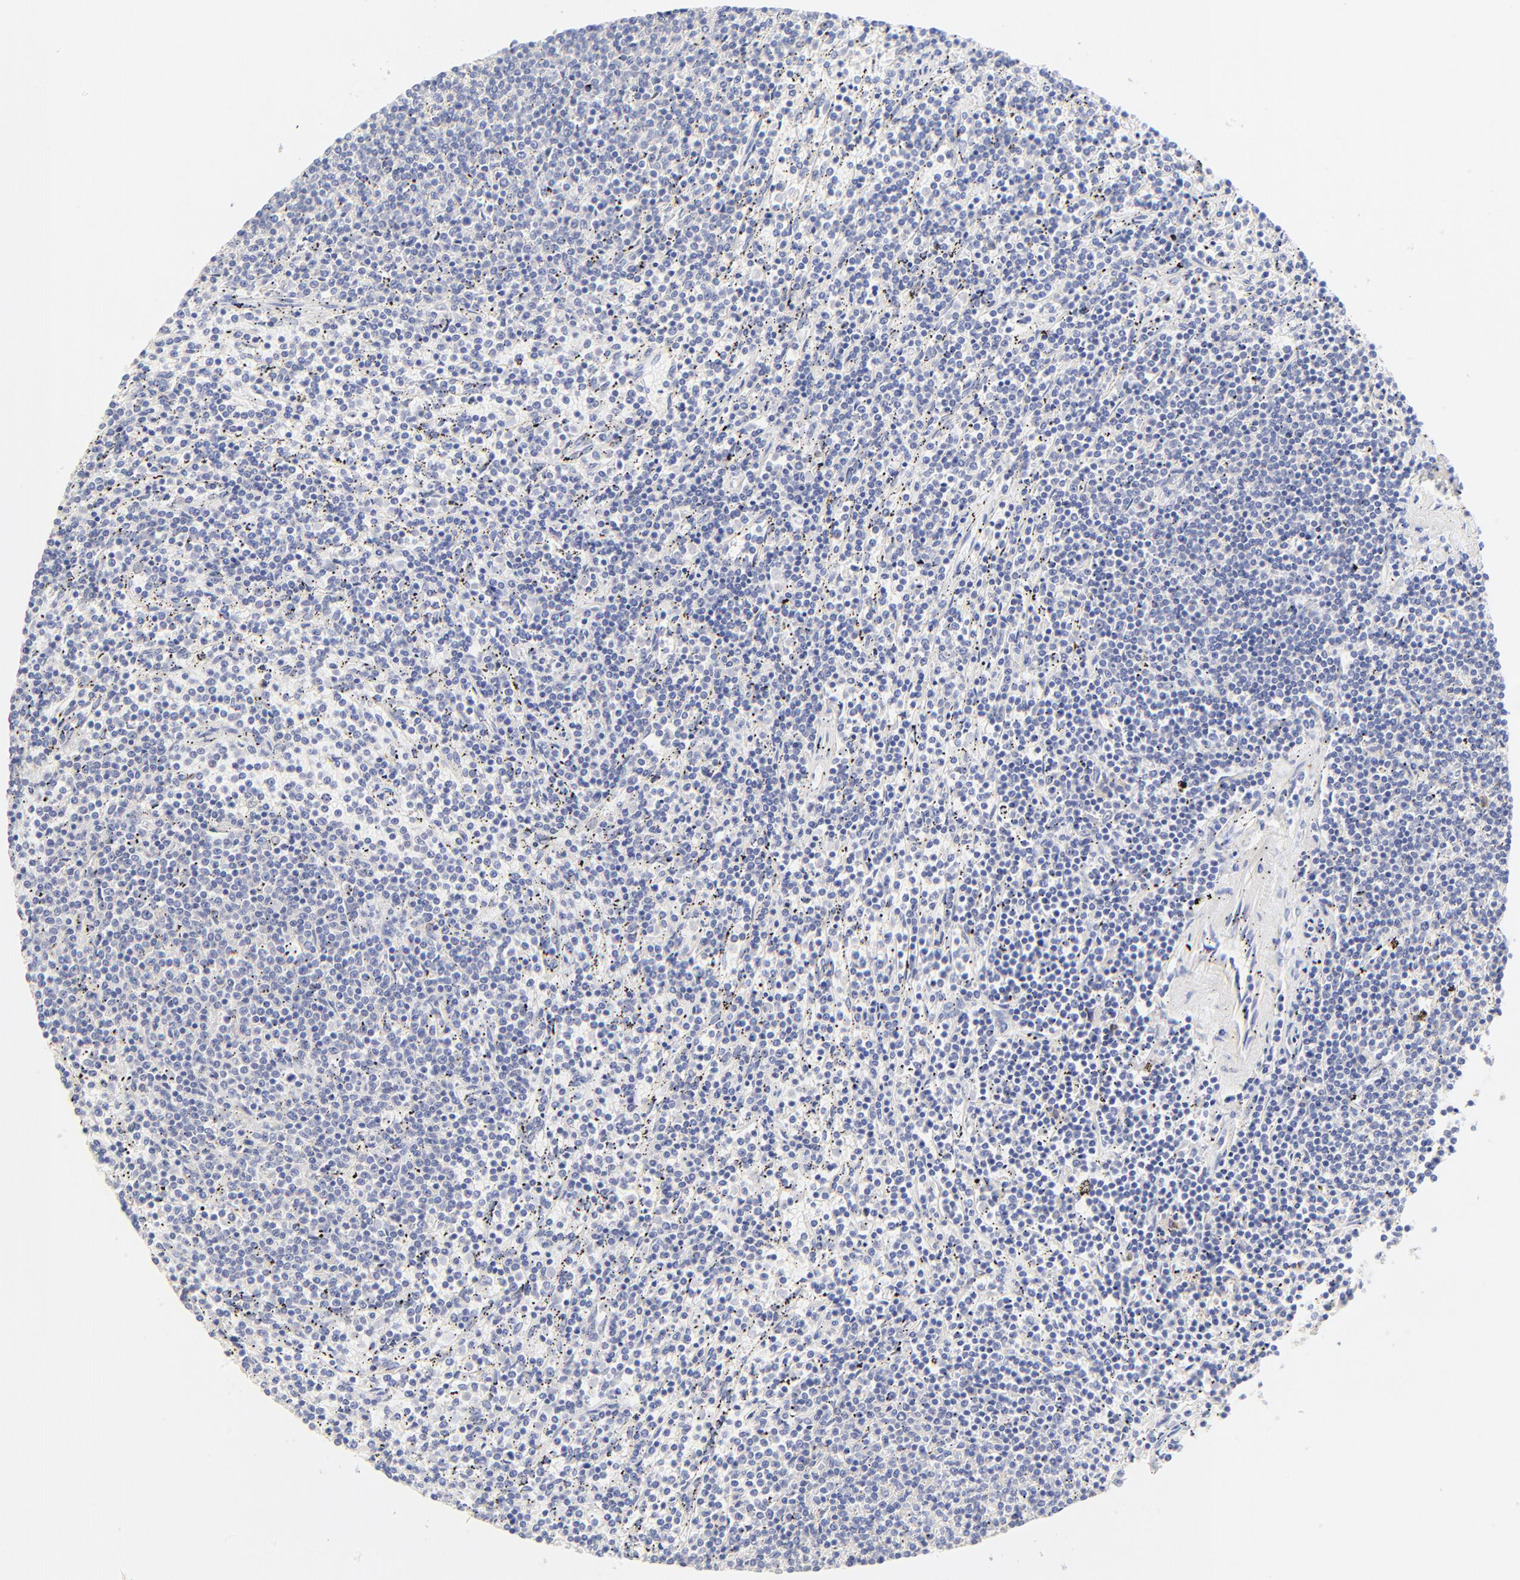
{"staining": {"intensity": "negative", "quantity": "none", "location": "none"}, "tissue": "lymphoma", "cell_type": "Tumor cells", "image_type": "cancer", "snomed": [{"axis": "morphology", "description": "Malignant lymphoma, non-Hodgkin's type, Low grade"}, {"axis": "topography", "description": "Spleen"}], "caption": "There is no significant positivity in tumor cells of malignant lymphoma, non-Hodgkin's type (low-grade). (DAB (3,3'-diaminobenzidine) immunohistochemistry (IHC) with hematoxylin counter stain).", "gene": "SULT4A1", "patient": {"sex": "female", "age": 50}}